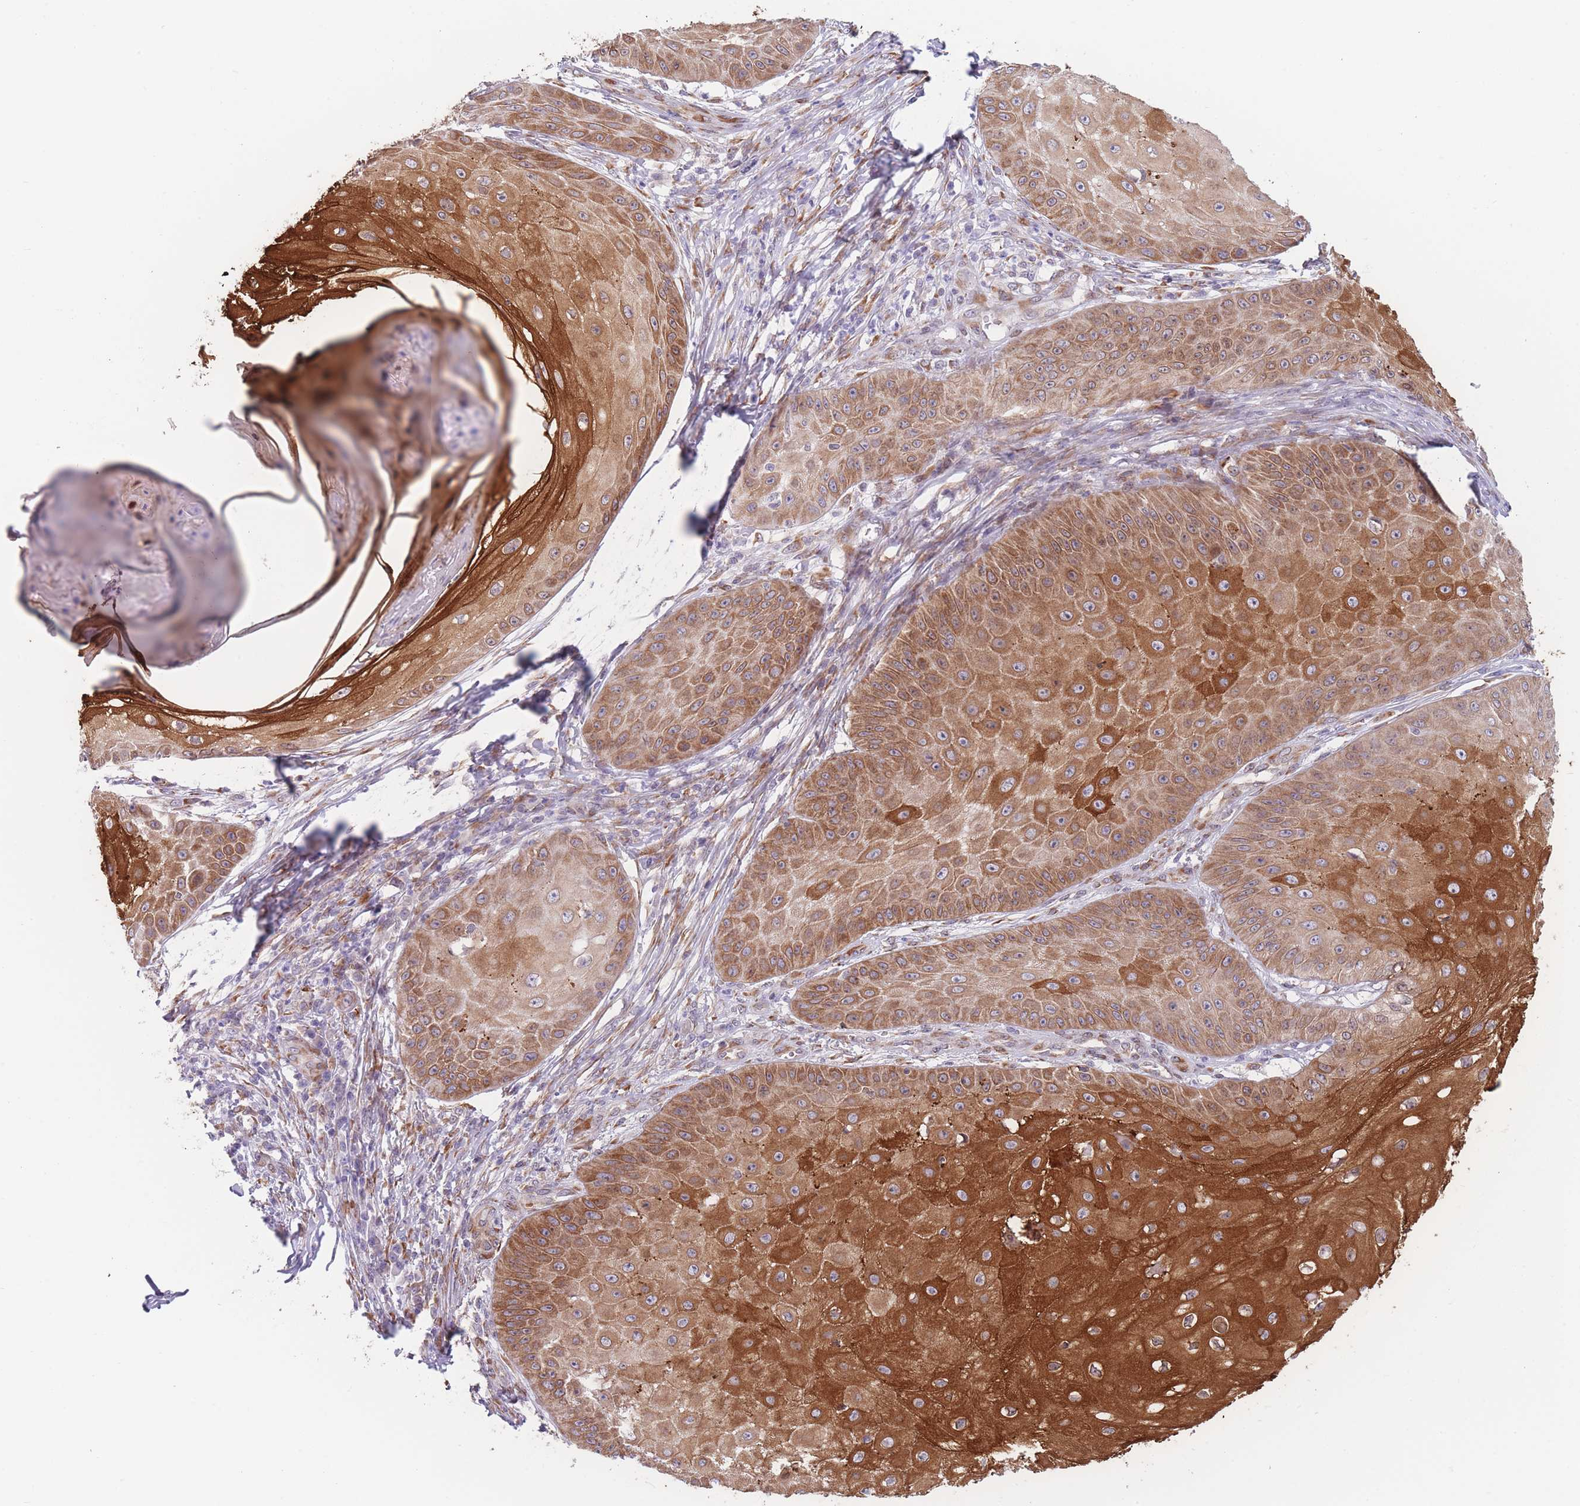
{"staining": {"intensity": "strong", "quantity": ">75%", "location": "cytoplasmic/membranous"}, "tissue": "skin cancer", "cell_type": "Tumor cells", "image_type": "cancer", "snomed": [{"axis": "morphology", "description": "Squamous cell carcinoma, NOS"}, {"axis": "topography", "description": "Skin"}], "caption": "Tumor cells demonstrate strong cytoplasmic/membranous expression in approximately >75% of cells in skin squamous cell carcinoma.", "gene": "AK9", "patient": {"sex": "male", "age": 70}}